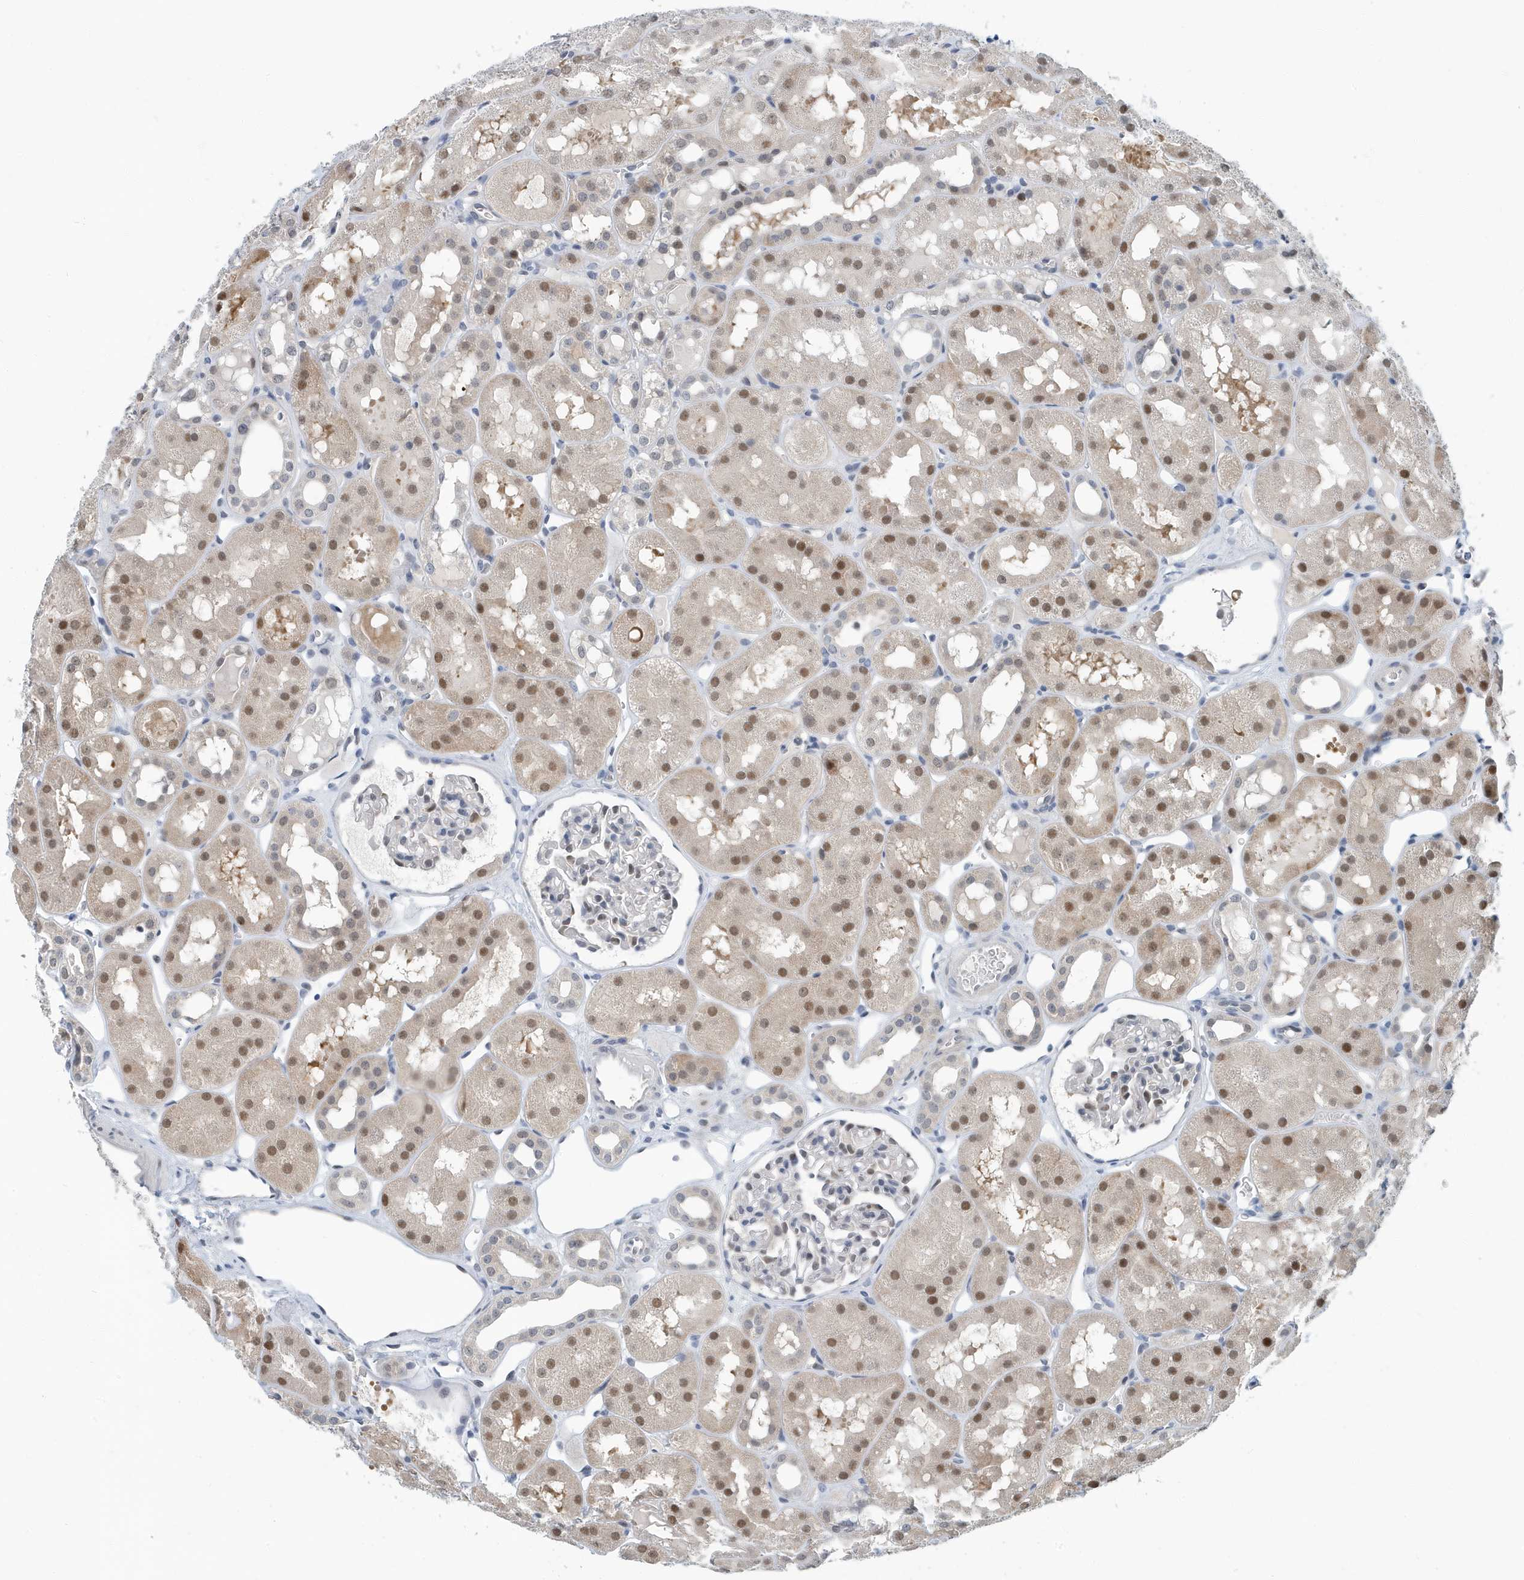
{"staining": {"intensity": "weak", "quantity": "25%-75%", "location": "nuclear"}, "tissue": "kidney", "cell_type": "Cells in glomeruli", "image_type": "normal", "snomed": [{"axis": "morphology", "description": "Normal tissue, NOS"}, {"axis": "topography", "description": "Kidney"}], "caption": "Protein positivity by immunohistochemistry (IHC) demonstrates weak nuclear positivity in about 25%-75% of cells in glomeruli in unremarkable kidney. The protein is shown in brown color, while the nuclei are stained blue.", "gene": "KIF15", "patient": {"sex": "male", "age": 16}}